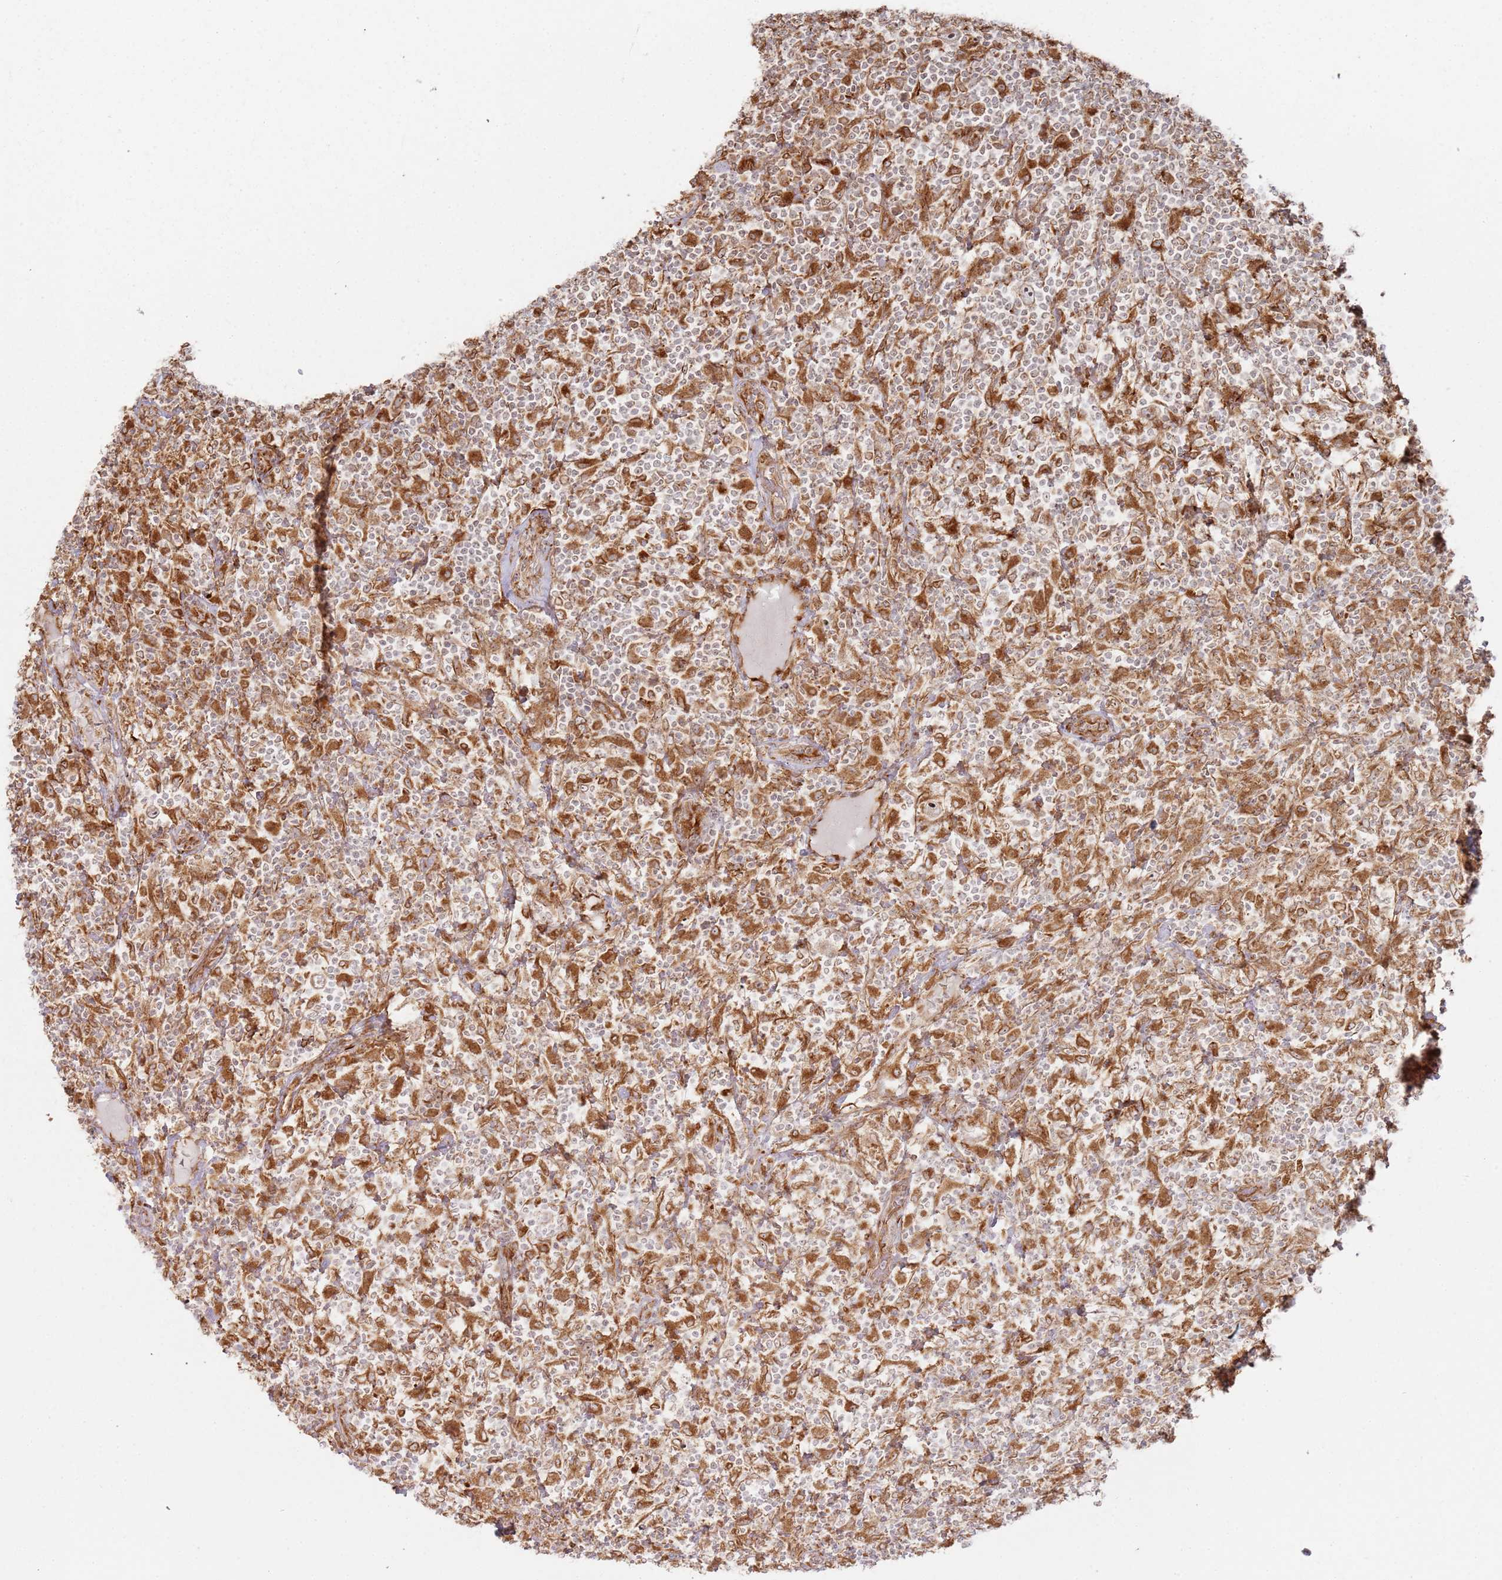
{"staining": {"intensity": "weak", "quantity": "25%-75%", "location": "cytoplasmic/membranous"}, "tissue": "lymphoma", "cell_type": "Tumor cells", "image_type": "cancer", "snomed": [{"axis": "morphology", "description": "Hodgkin's disease, NOS"}, {"axis": "topography", "description": "Lymph node"}], "caption": "Tumor cells reveal weak cytoplasmic/membranous expression in approximately 25%-75% of cells in lymphoma.", "gene": "PHF21A", "patient": {"sex": "male", "age": 70}}